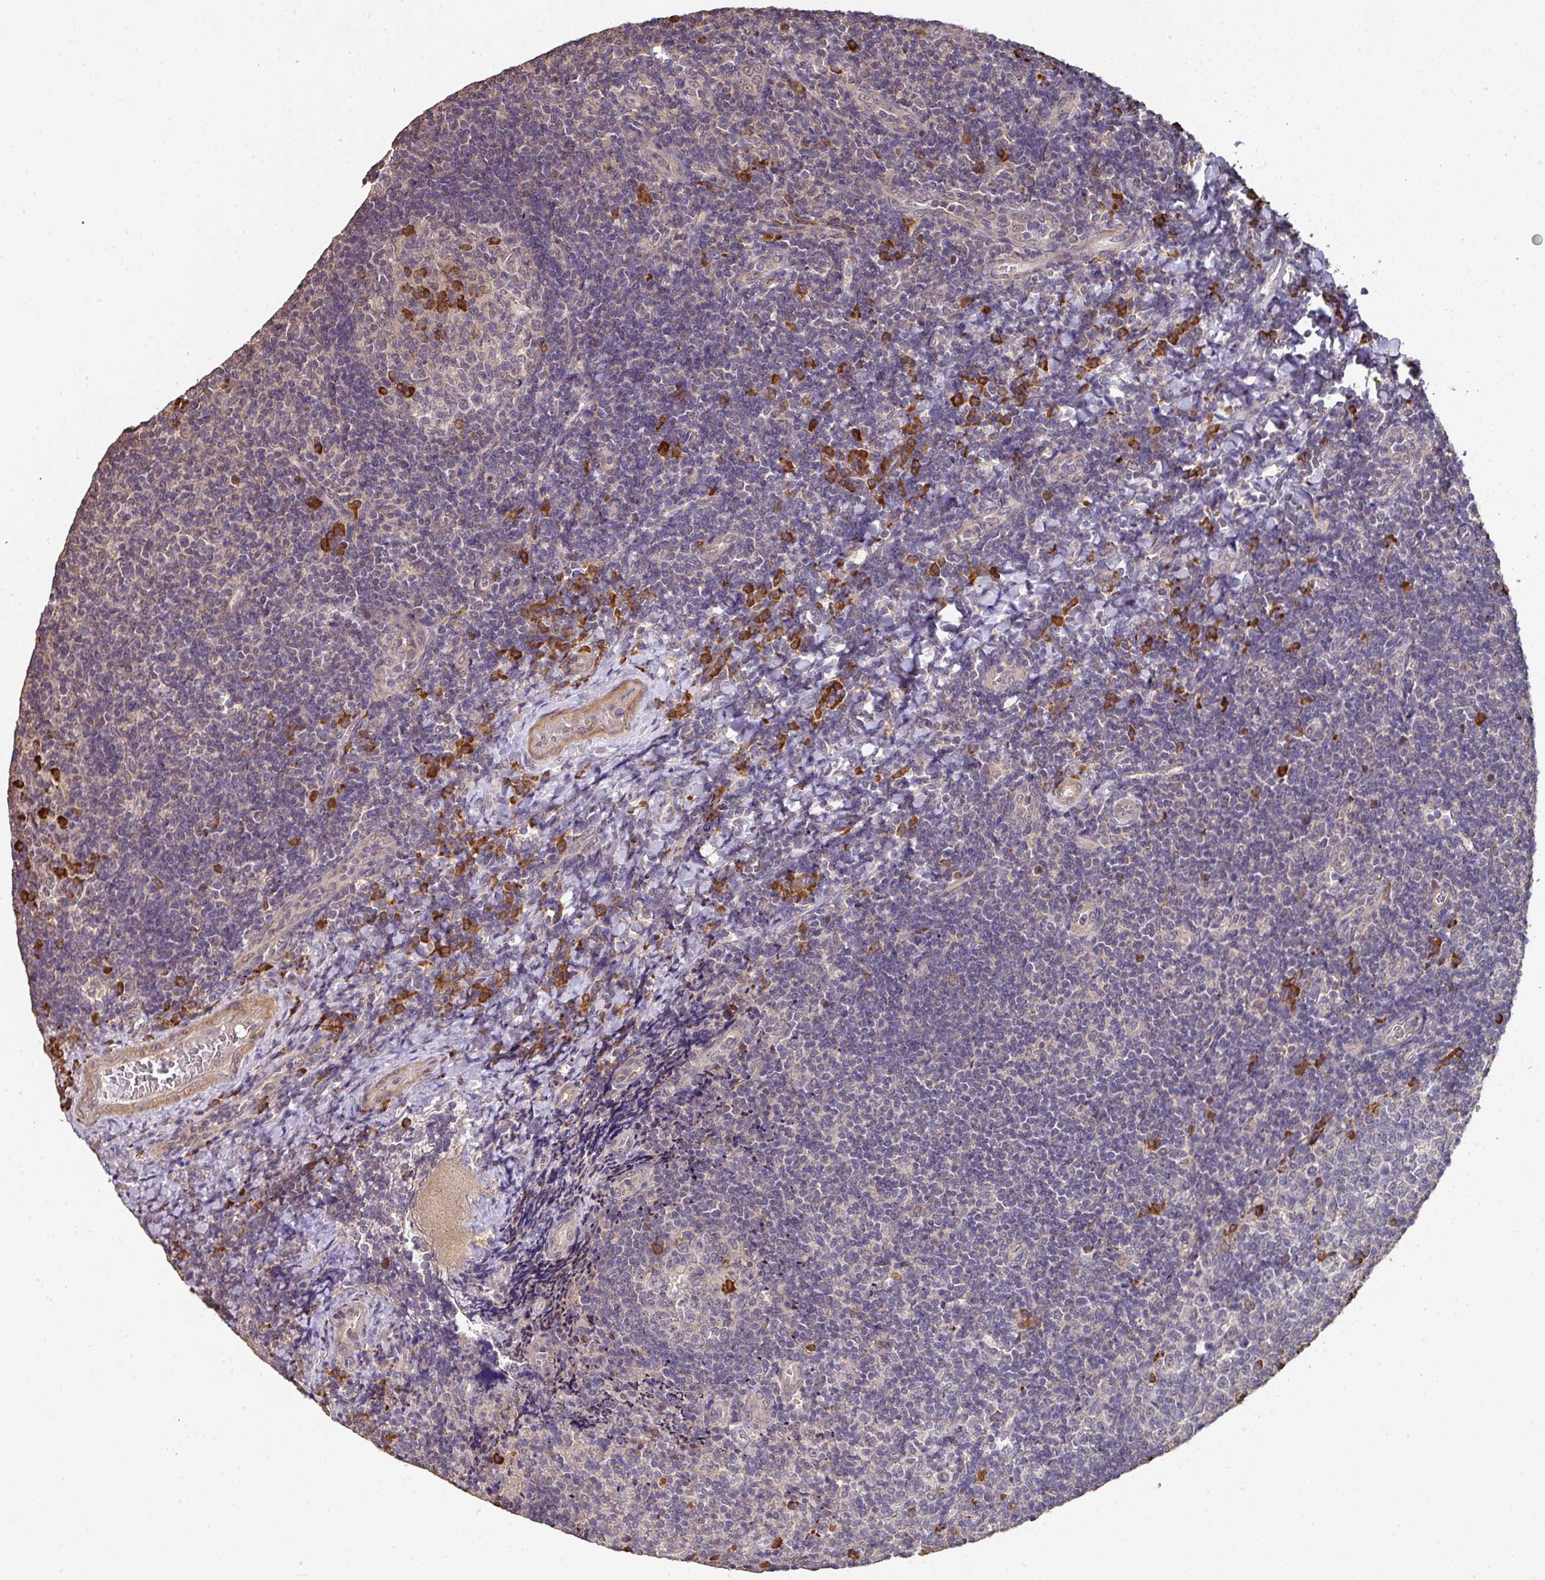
{"staining": {"intensity": "strong", "quantity": "<25%", "location": "cytoplasmic/membranous"}, "tissue": "tonsil", "cell_type": "Germinal center cells", "image_type": "normal", "snomed": [{"axis": "morphology", "description": "Normal tissue, NOS"}, {"axis": "topography", "description": "Tonsil"}], "caption": "High-magnification brightfield microscopy of unremarkable tonsil stained with DAB (brown) and counterstained with hematoxylin (blue). germinal center cells exhibit strong cytoplasmic/membranous positivity is identified in approximately<25% of cells. (DAB IHC, brown staining for protein, blue staining for nuclei).", "gene": "ACVR2B", "patient": {"sex": "male", "age": 17}}